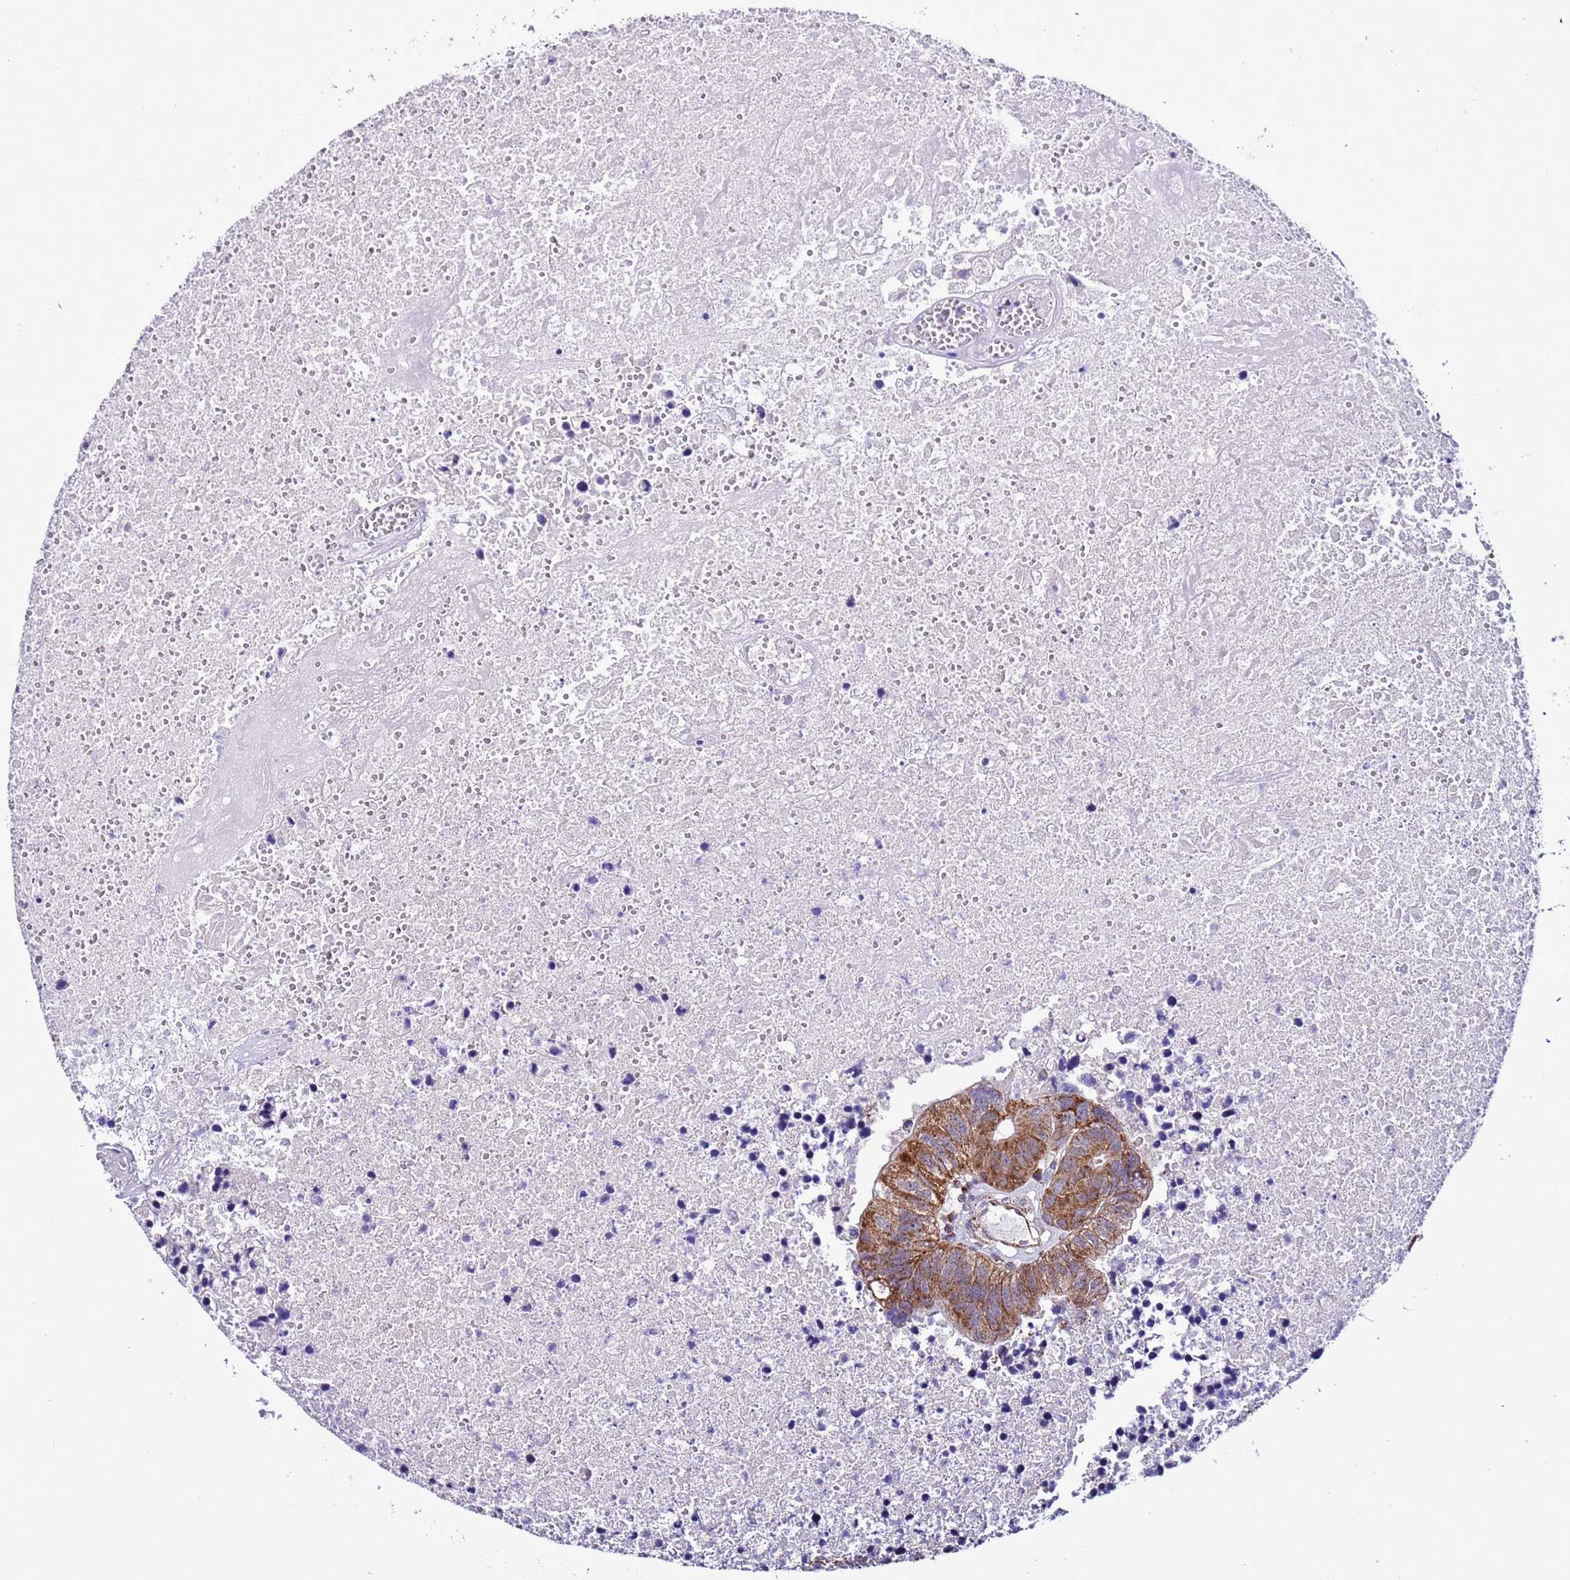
{"staining": {"intensity": "moderate", "quantity": ">75%", "location": "cytoplasmic/membranous"}, "tissue": "colorectal cancer", "cell_type": "Tumor cells", "image_type": "cancer", "snomed": [{"axis": "morphology", "description": "Adenocarcinoma, NOS"}, {"axis": "topography", "description": "Colon"}], "caption": "There is medium levels of moderate cytoplasmic/membranous expression in tumor cells of colorectal cancer (adenocarcinoma), as demonstrated by immunohistochemical staining (brown color).", "gene": "AHI1", "patient": {"sex": "female", "age": 48}}